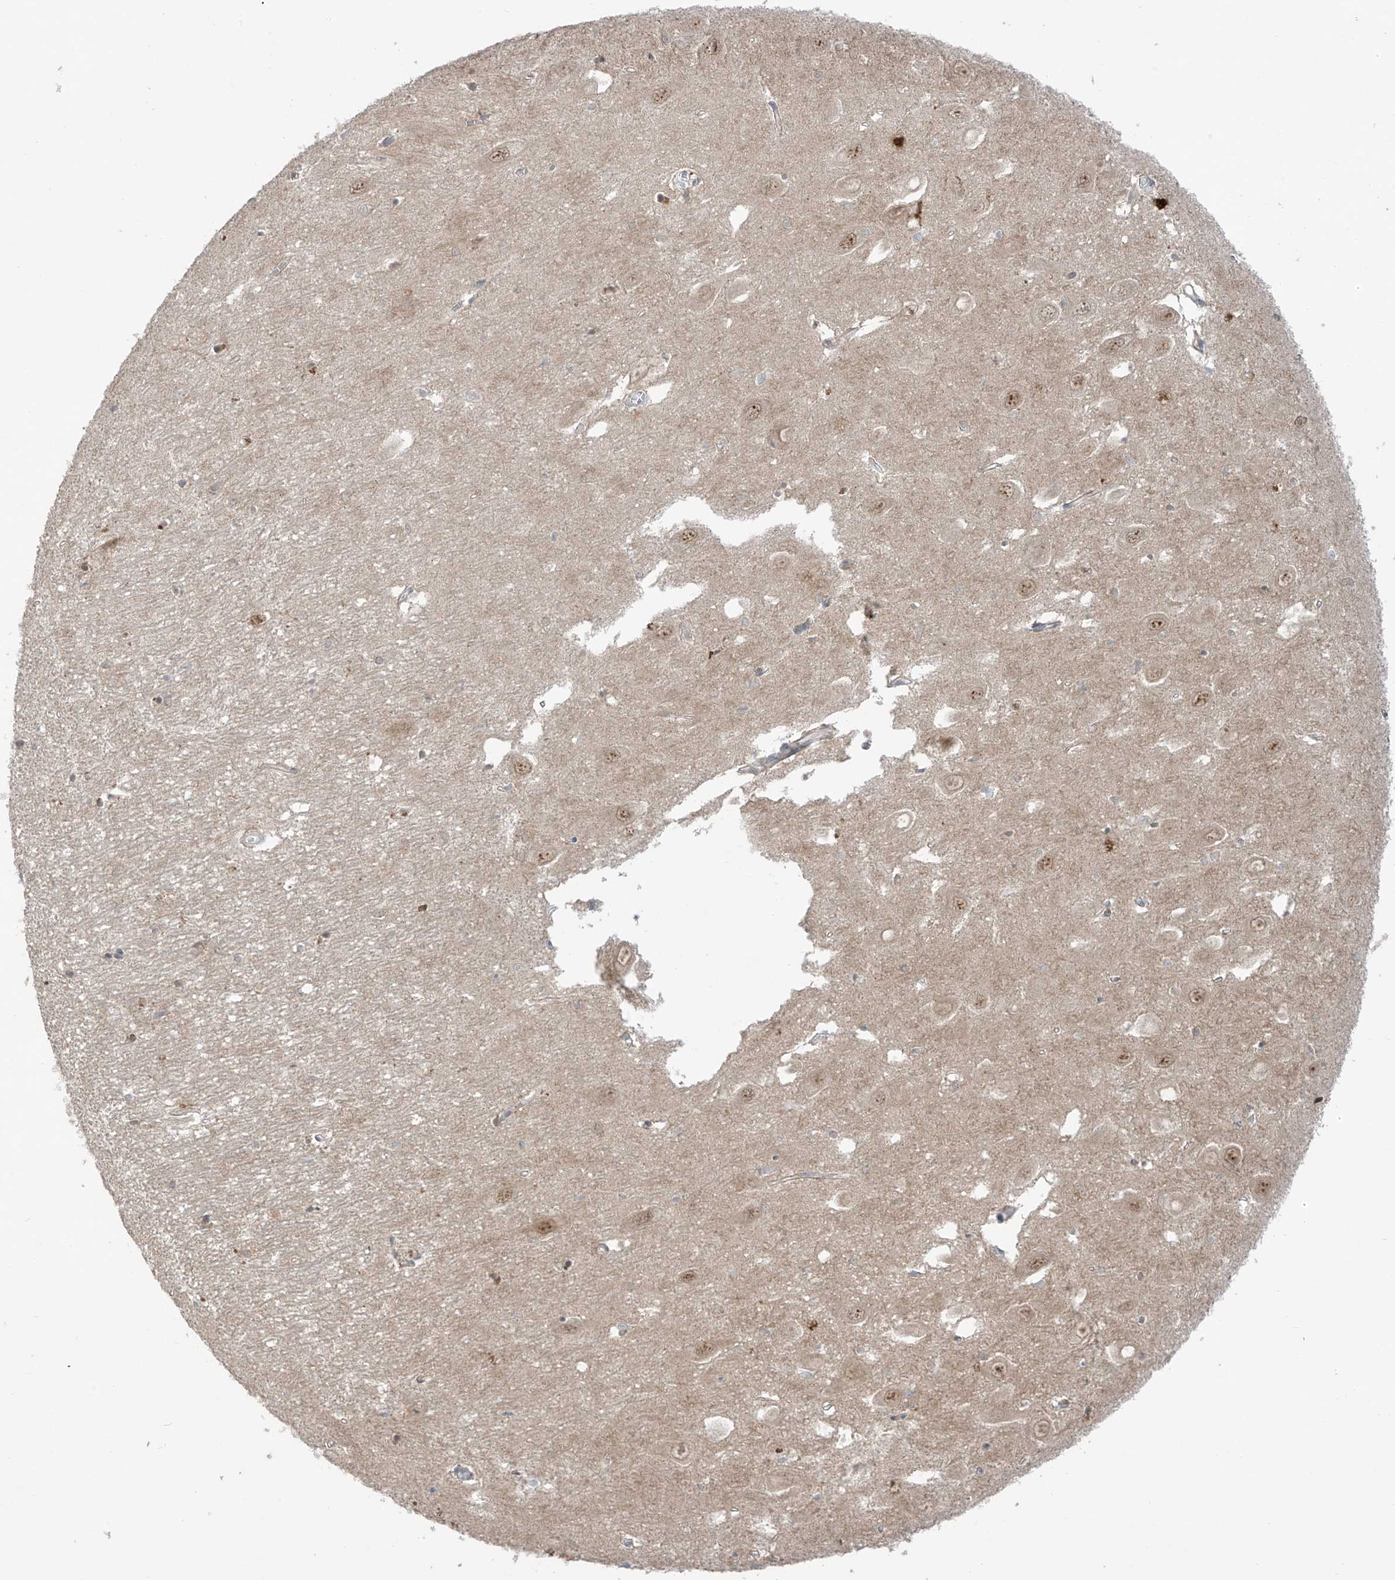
{"staining": {"intensity": "weak", "quantity": "<25%", "location": "nuclear"}, "tissue": "hippocampus", "cell_type": "Glial cells", "image_type": "normal", "snomed": [{"axis": "morphology", "description": "Normal tissue, NOS"}, {"axis": "topography", "description": "Hippocampus"}], "caption": "The photomicrograph demonstrates no significant staining in glial cells of hippocampus.", "gene": "OGT", "patient": {"sex": "female", "age": 64}}